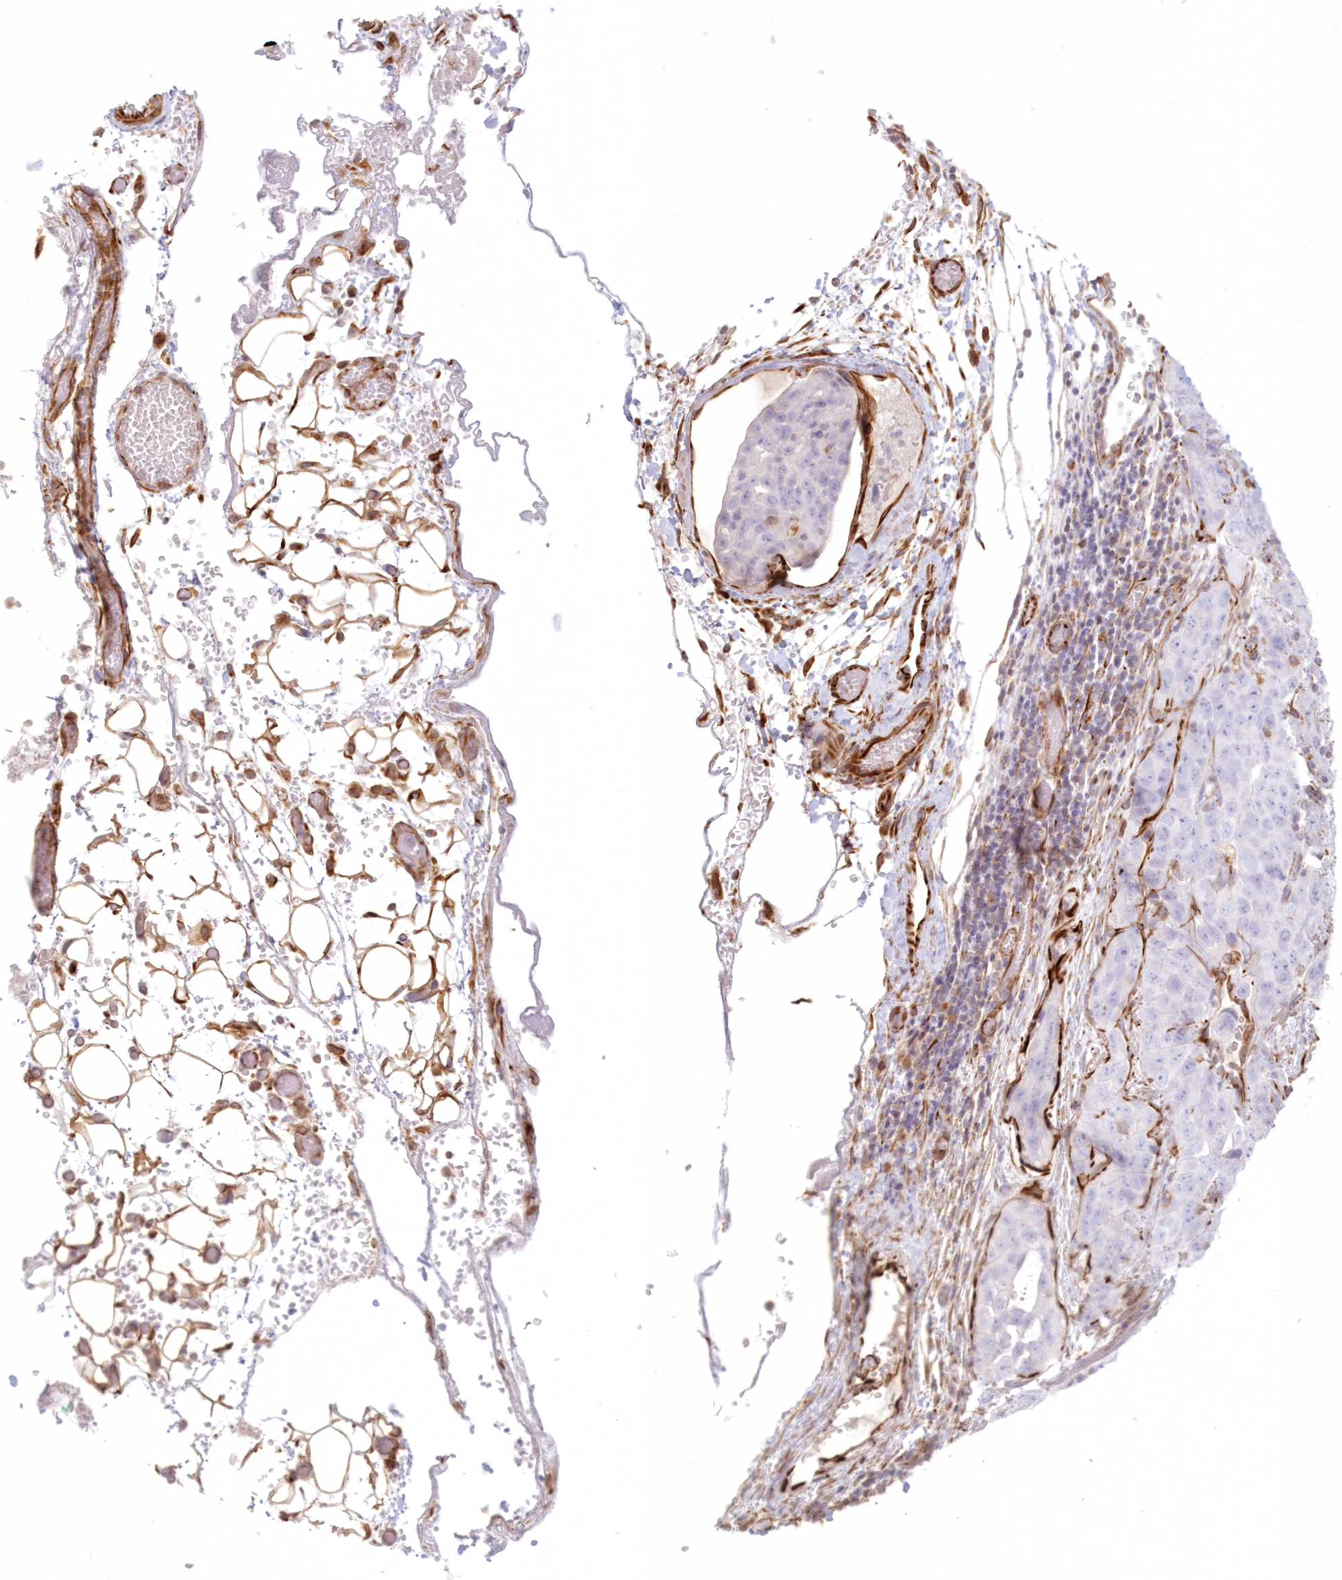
{"staining": {"intensity": "negative", "quantity": "none", "location": "none"}, "tissue": "stomach cancer", "cell_type": "Tumor cells", "image_type": "cancer", "snomed": [{"axis": "morphology", "description": "Normal tissue, NOS"}, {"axis": "morphology", "description": "Adenocarcinoma, NOS"}, {"axis": "topography", "description": "Lymph node"}, {"axis": "topography", "description": "Stomach"}], "caption": "DAB (3,3'-diaminobenzidine) immunohistochemical staining of human stomach cancer (adenocarcinoma) exhibits no significant positivity in tumor cells.", "gene": "DMRTB1", "patient": {"sex": "male", "age": 48}}